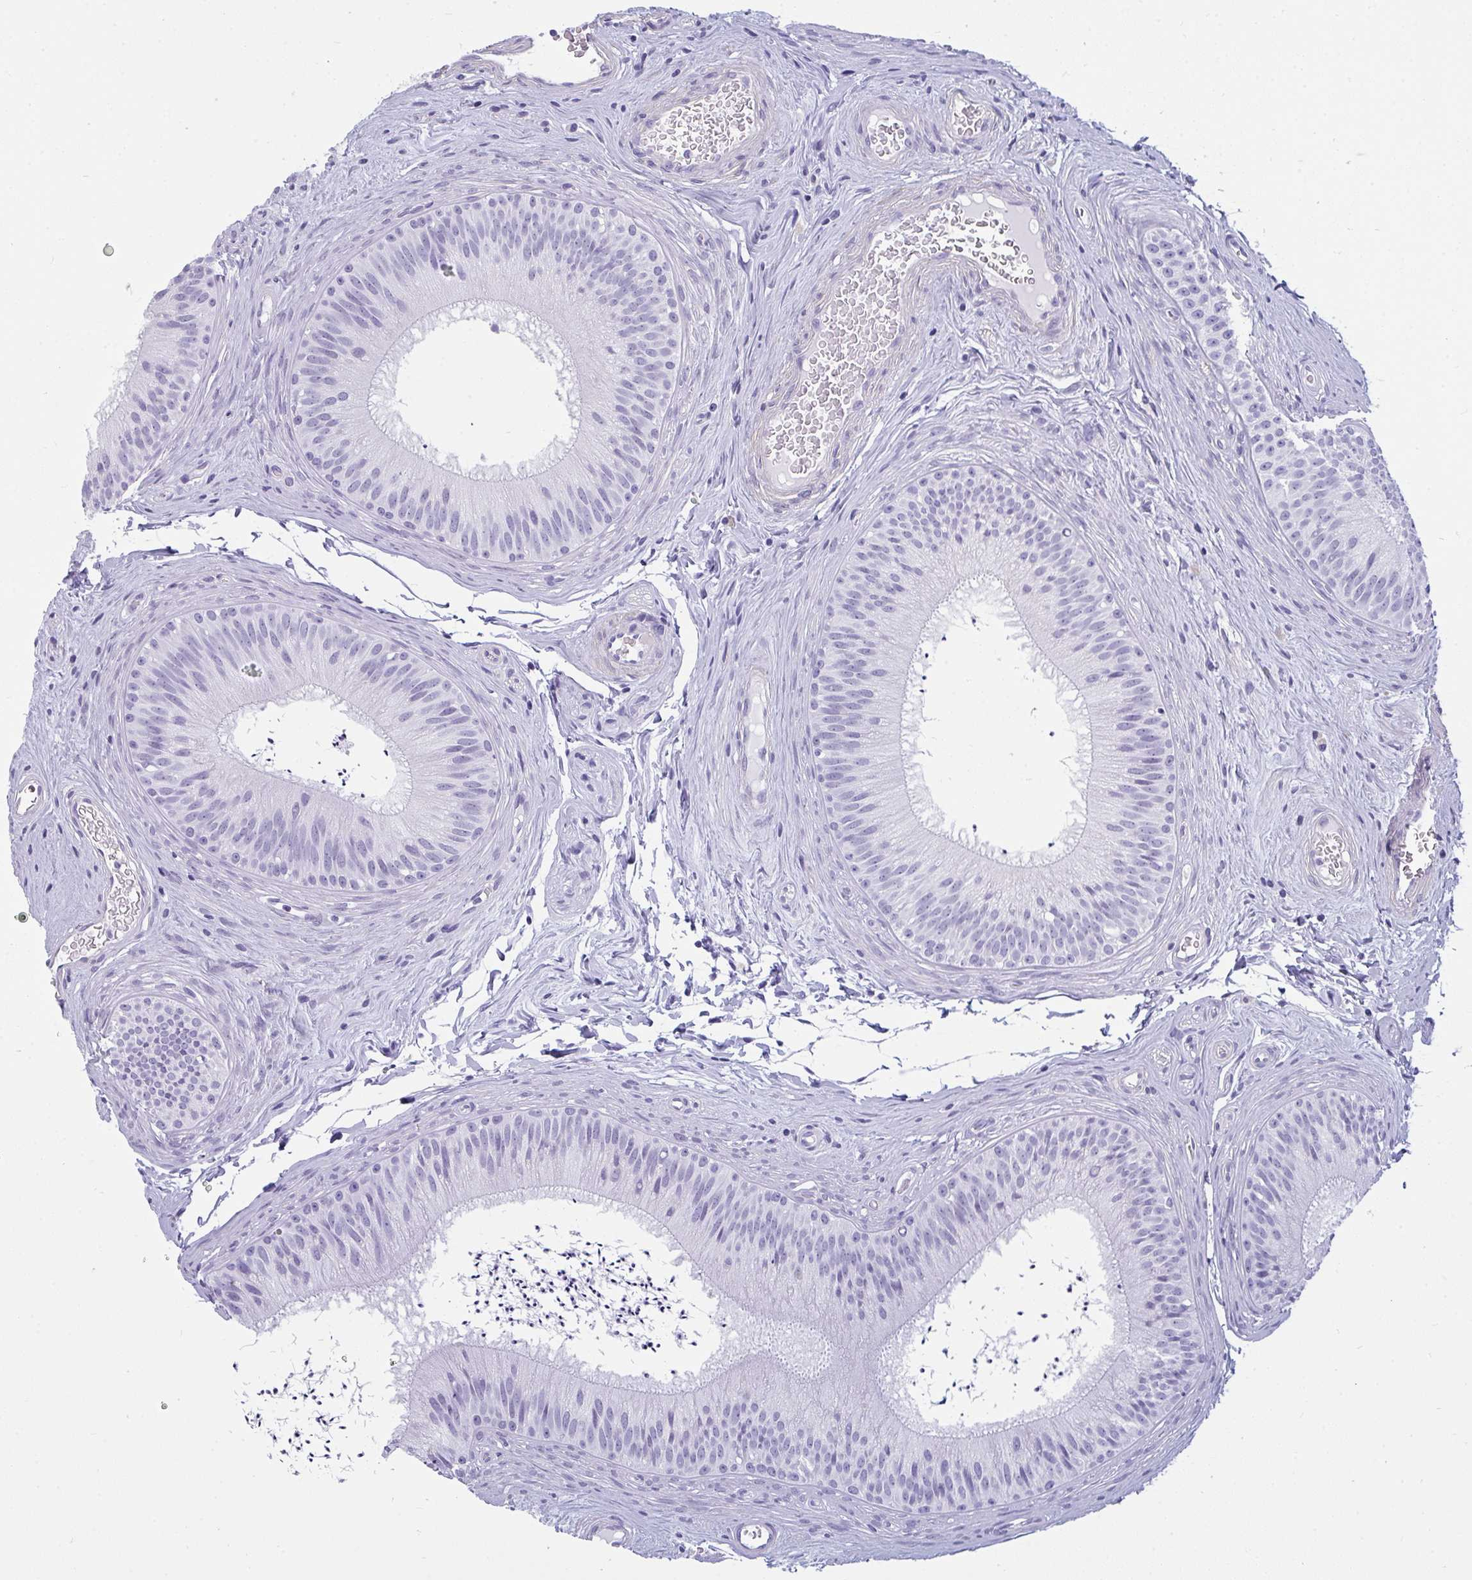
{"staining": {"intensity": "negative", "quantity": "none", "location": "none"}, "tissue": "epididymis", "cell_type": "Glandular cells", "image_type": "normal", "snomed": [{"axis": "morphology", "description": "Normal tissue, NOS"}, {"axis": "topography", "description": "Epididymis"}], "caption": "DAB (3,3'-diaminobenzidine) immunohistochemical staining of normal epididymis shows no significant expression in glandular cells. (DAB (3,3'-diaminobenzidine) immunohistochemistry (IHC) with hematoxylin counter stain).", "gene": "SUZ12", "patient": {"sex": "male", "age": 24}}